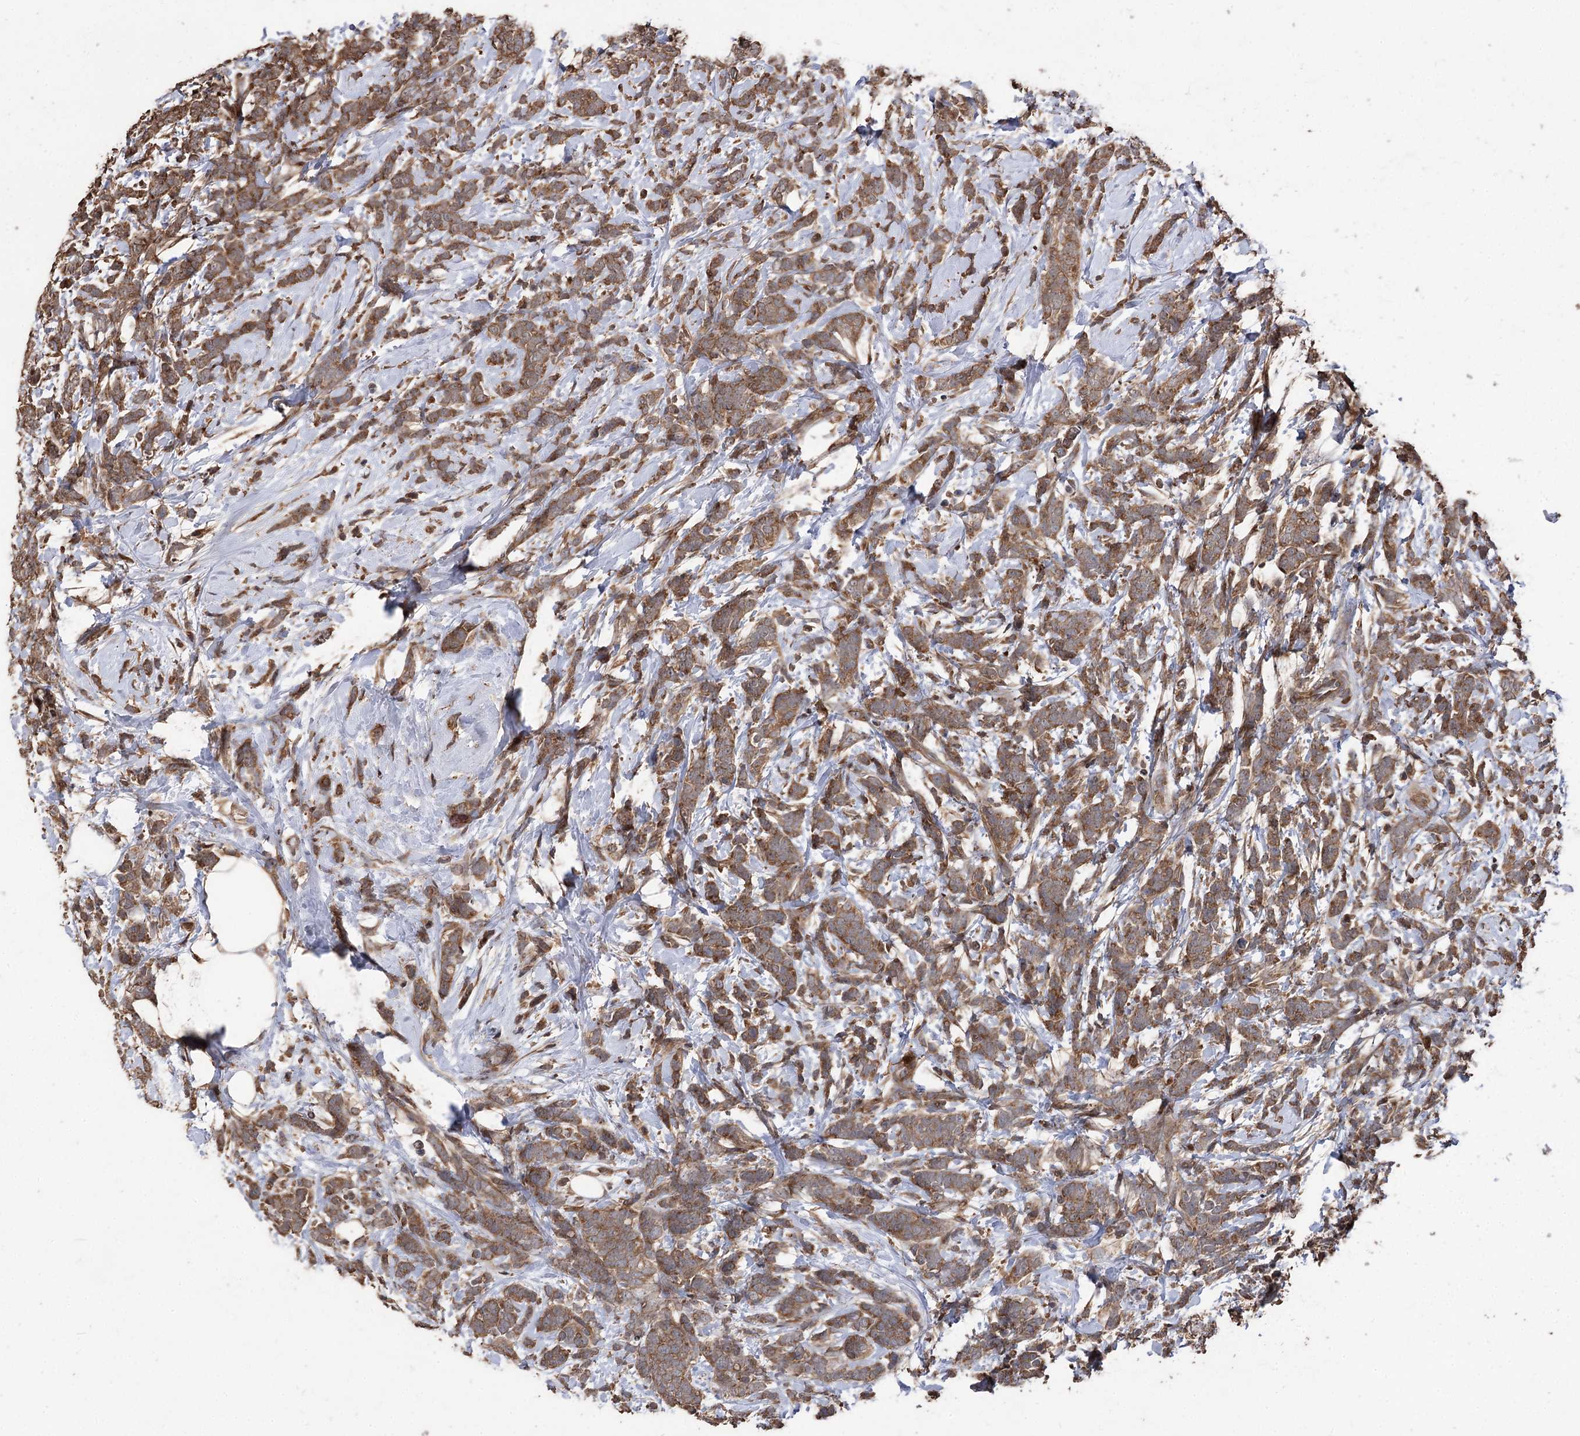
{"staining": {"intensity": "moderate", "quantity": ">75%", "location": "cytoplasmic/membranous"}, "tissue": "breast cancer", "cell_type": "Tumor cells", "image_type": "cancer", "snomed": [{"axis": "morphology", "description": "Lobular carcinoma"}, {"axis": "topography", "description": "Breast"}], "caption": "Immunohistochemical staining of breast lobular carcinoma demonstrates medium levels of moderate cytoplasmic/membranous protein staining in about >75% of tumor cells.", "gene": "RASSF3", "patient": {"sex": "female", "age": 58}}